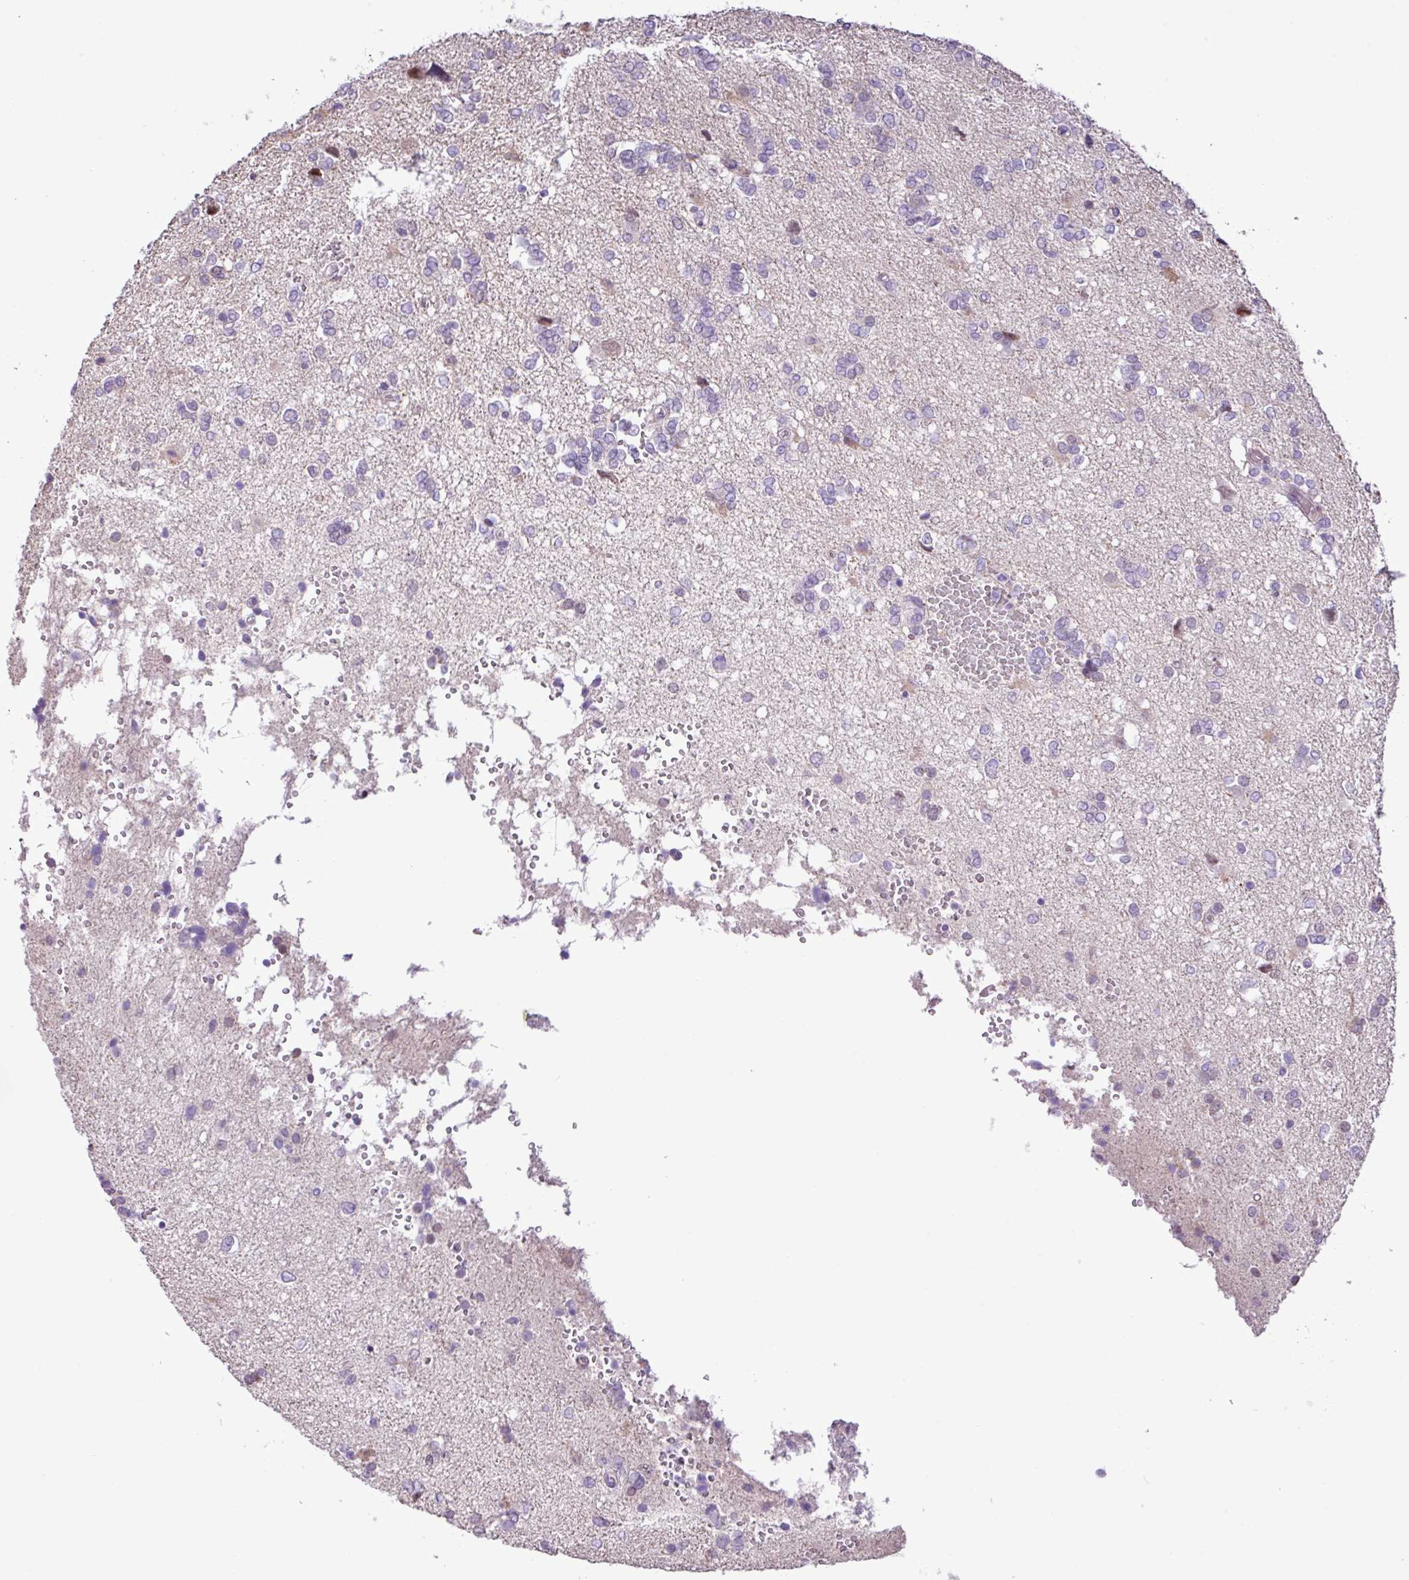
{"staining": {"intensity": "negative", "quantity": "none", "location": "none"}, "tissue": "glioma", "cell_type": "Tumor cells", "image_type": "cancer", "snomed": [{"axis": "morphology", "description": "Glioma, malignant, High grade"}, {"axis": "topography", "description": "Brain"}], "caption": "Glioma was stained to show a protein in brown. There is no significant positivity in tumor cells.", "gene": "YLPM1", "patient": {"sex": "female", "age": 59}}